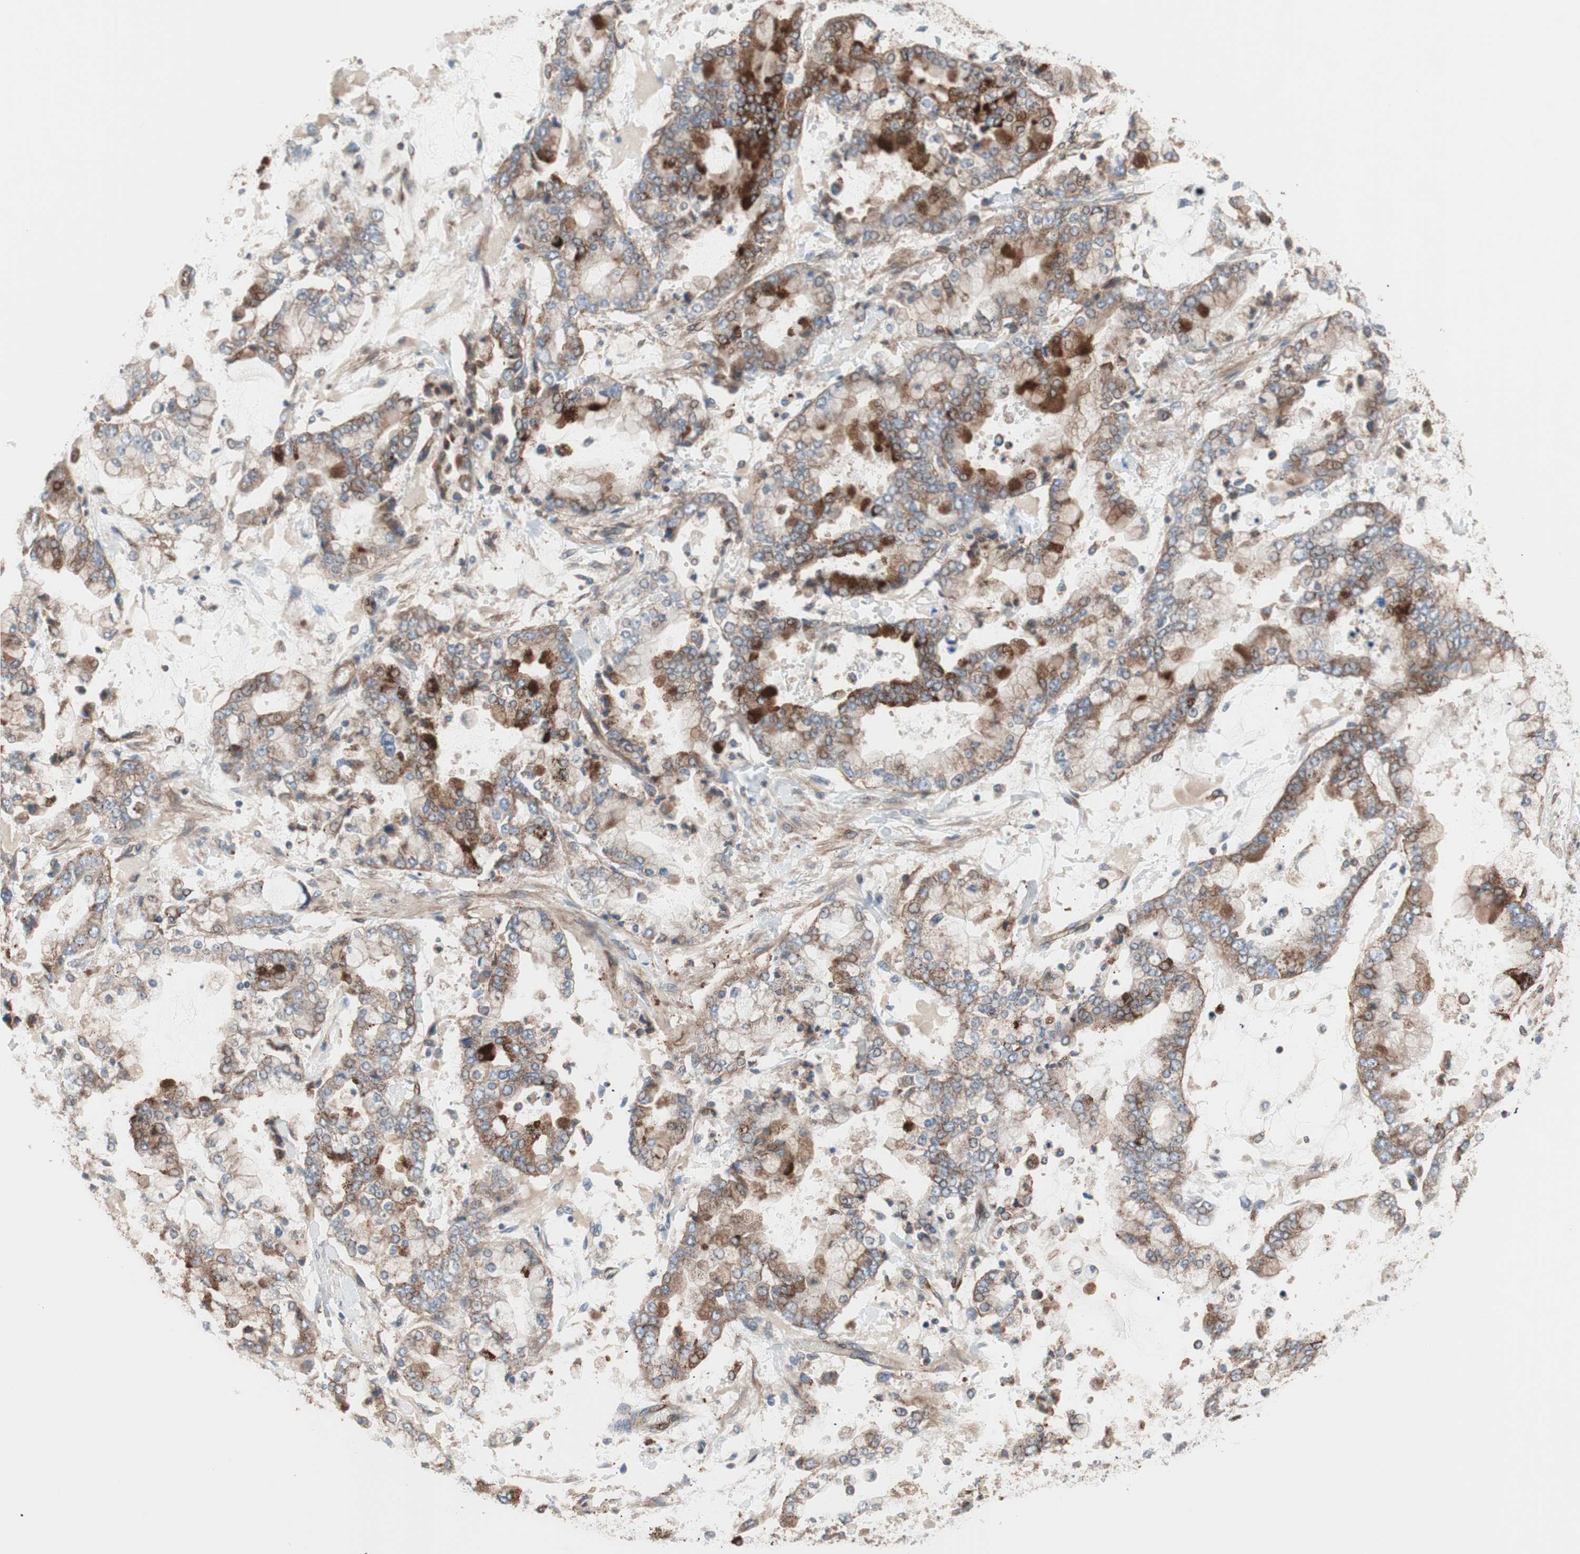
{"staining": {"intensity": "moderate", "quantity": ">75%", "location": "cytoplasmic/membranous"}, "tissue": "stomach cancer", "cell_type": "Tumor cells", "image_type": "cancer", "snomed": [{"axis": "morphology", "description": "Adenocarcinoma, NOS"}, {"axis": "topography", "description": "Stomach"}], "caption": "Immunohistochemical staining of stomach cancer displays medium levels of moderate cytoplasmic/membranous staining in approximately >75% of tumor cells.", "gene": "GPSM2", "patient": {"sex": "male", "age": 76}}